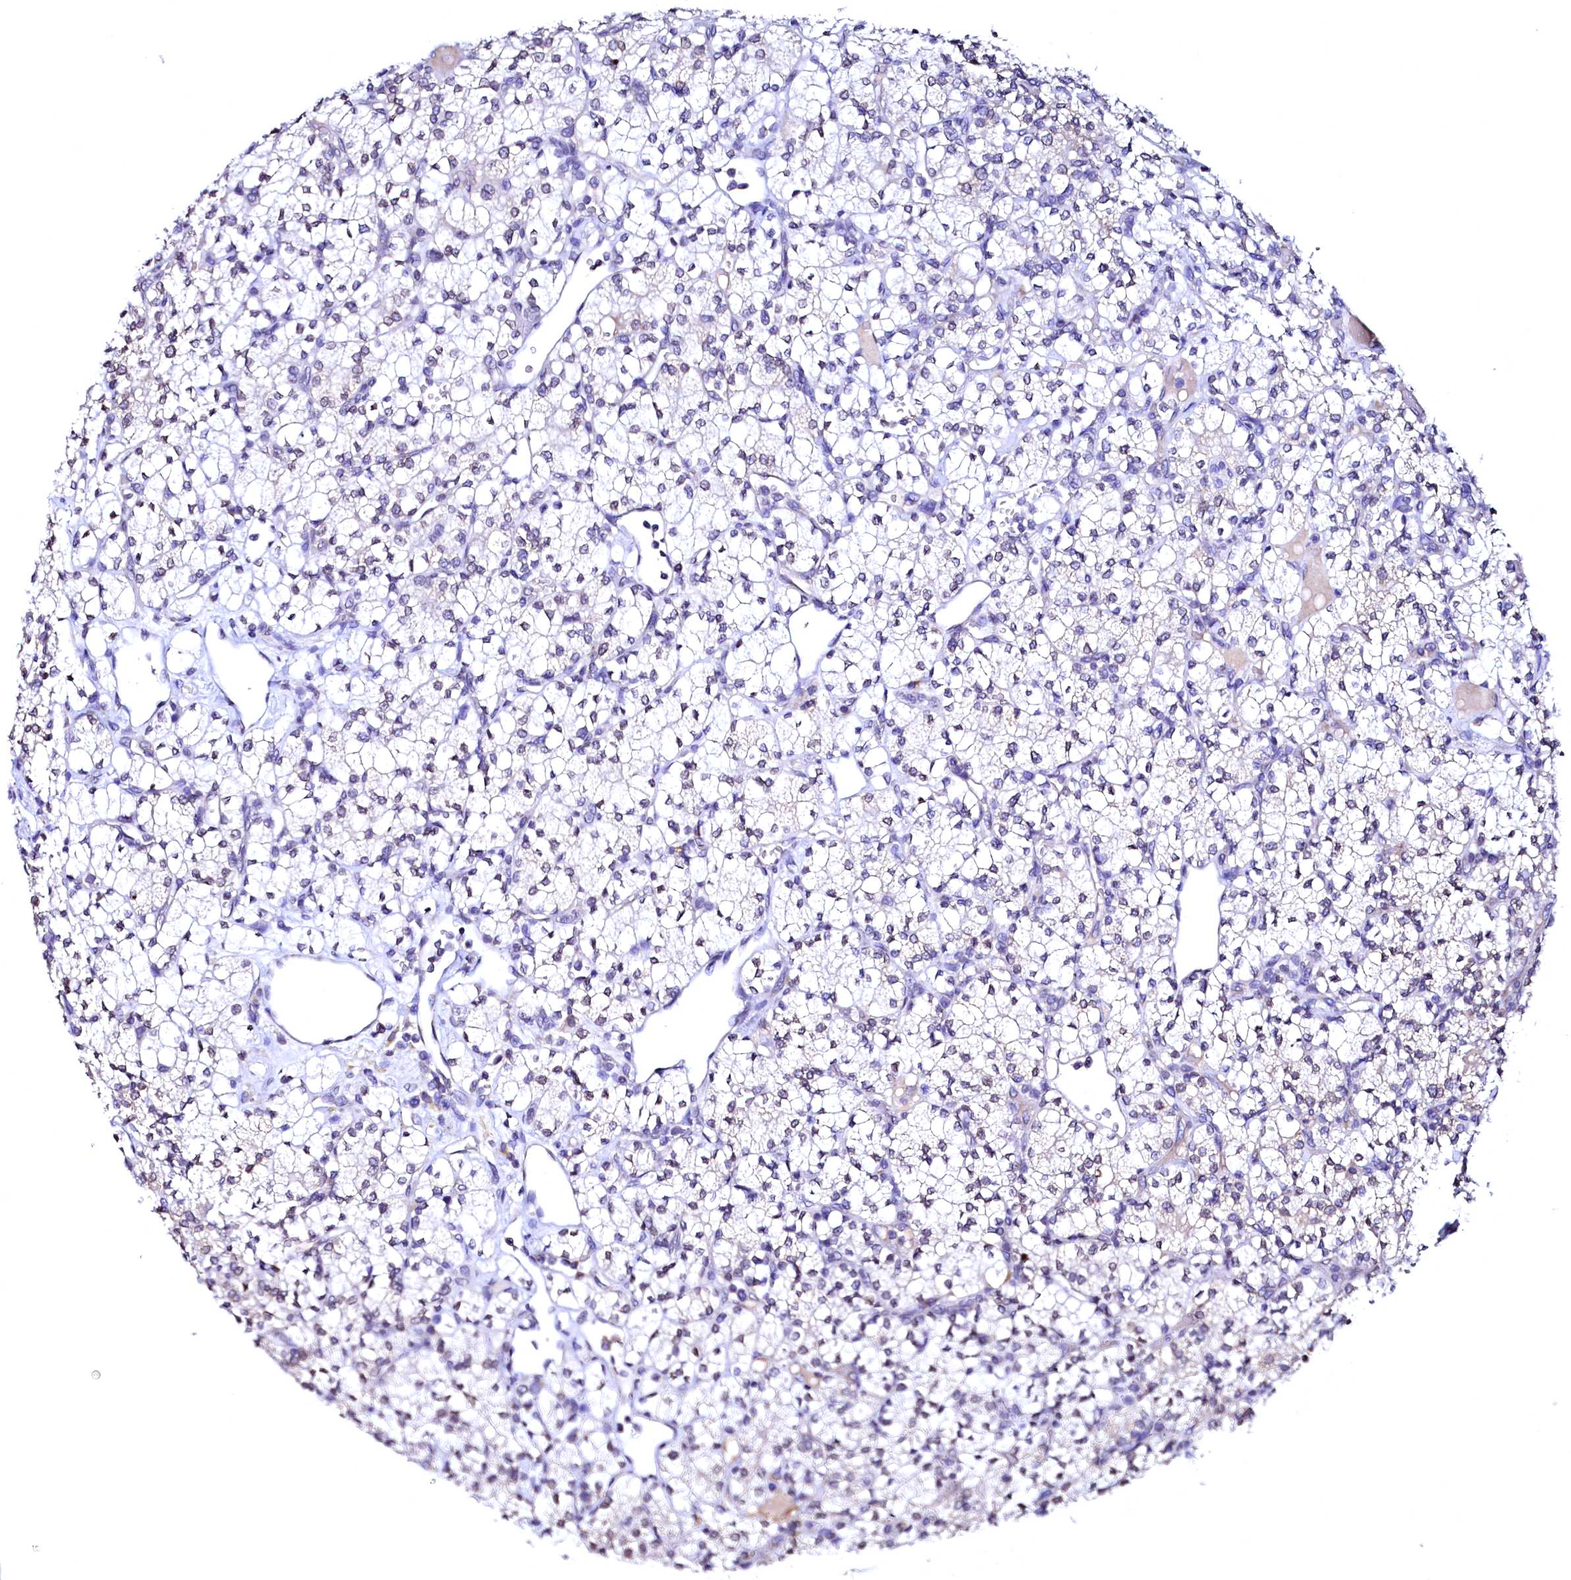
{"staining": {"intensity": "negative", "quantity": "none", "location": "none"}, "tissue": "renal cancer", "cell_type": "Tumor cells", "image_type": "cancer", "snomed": [{"axis": "morphology", "description": "Adenocarcinoma, NOS"}, {"axis": "topography", "description": "Kidney"}], "caption": "A high-resolution histopathology image shows immunohistochemistry (IHC) staining of renal cancer, which reveals no significant staining in tumor cells.", "gene": "HAND1", "patient": {"sex": "male", "age": 77}}